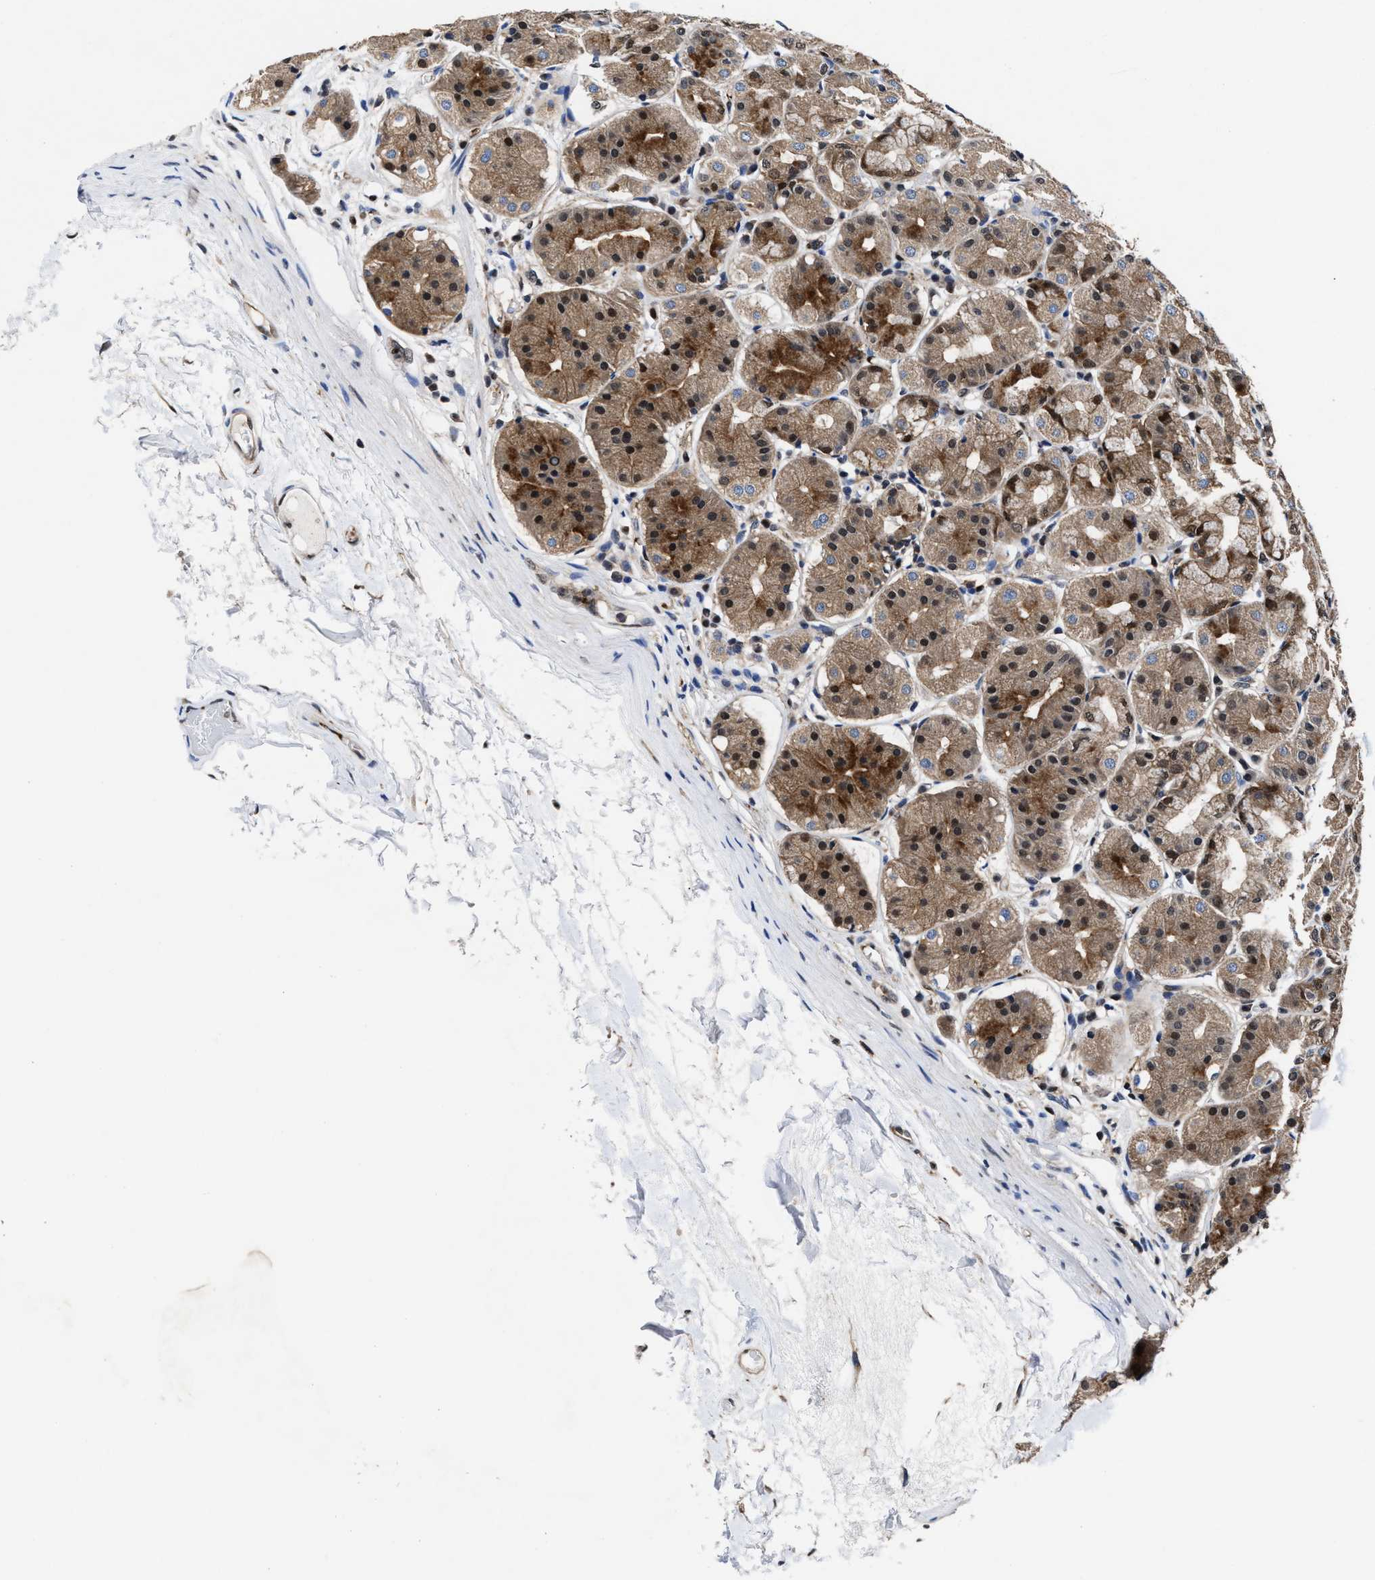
{"staining": {"intensity": "moderate", "quantity": ">75%", "location": "cytoplasmic/membranous,nuclear"}, "tissue": "stomach", "cell_type": "Glandular cells", "image_type": "normal", "snomed": [{"axis": "morphology", "description": "Normal tissue, NOS"}, {"axis": "topography", "description": "Stomach"}, {"axis": "topography", "description": "Stomach, lower"}], "caption": "This is an image of immunohistochemistry (IHC) staining of normal stomach, which shows moderate staining in the cytoplasmic/membranous,nuclear of glandular cells.", "gene": "ACLY", "patient": {"sex": "female", "age": 56}}